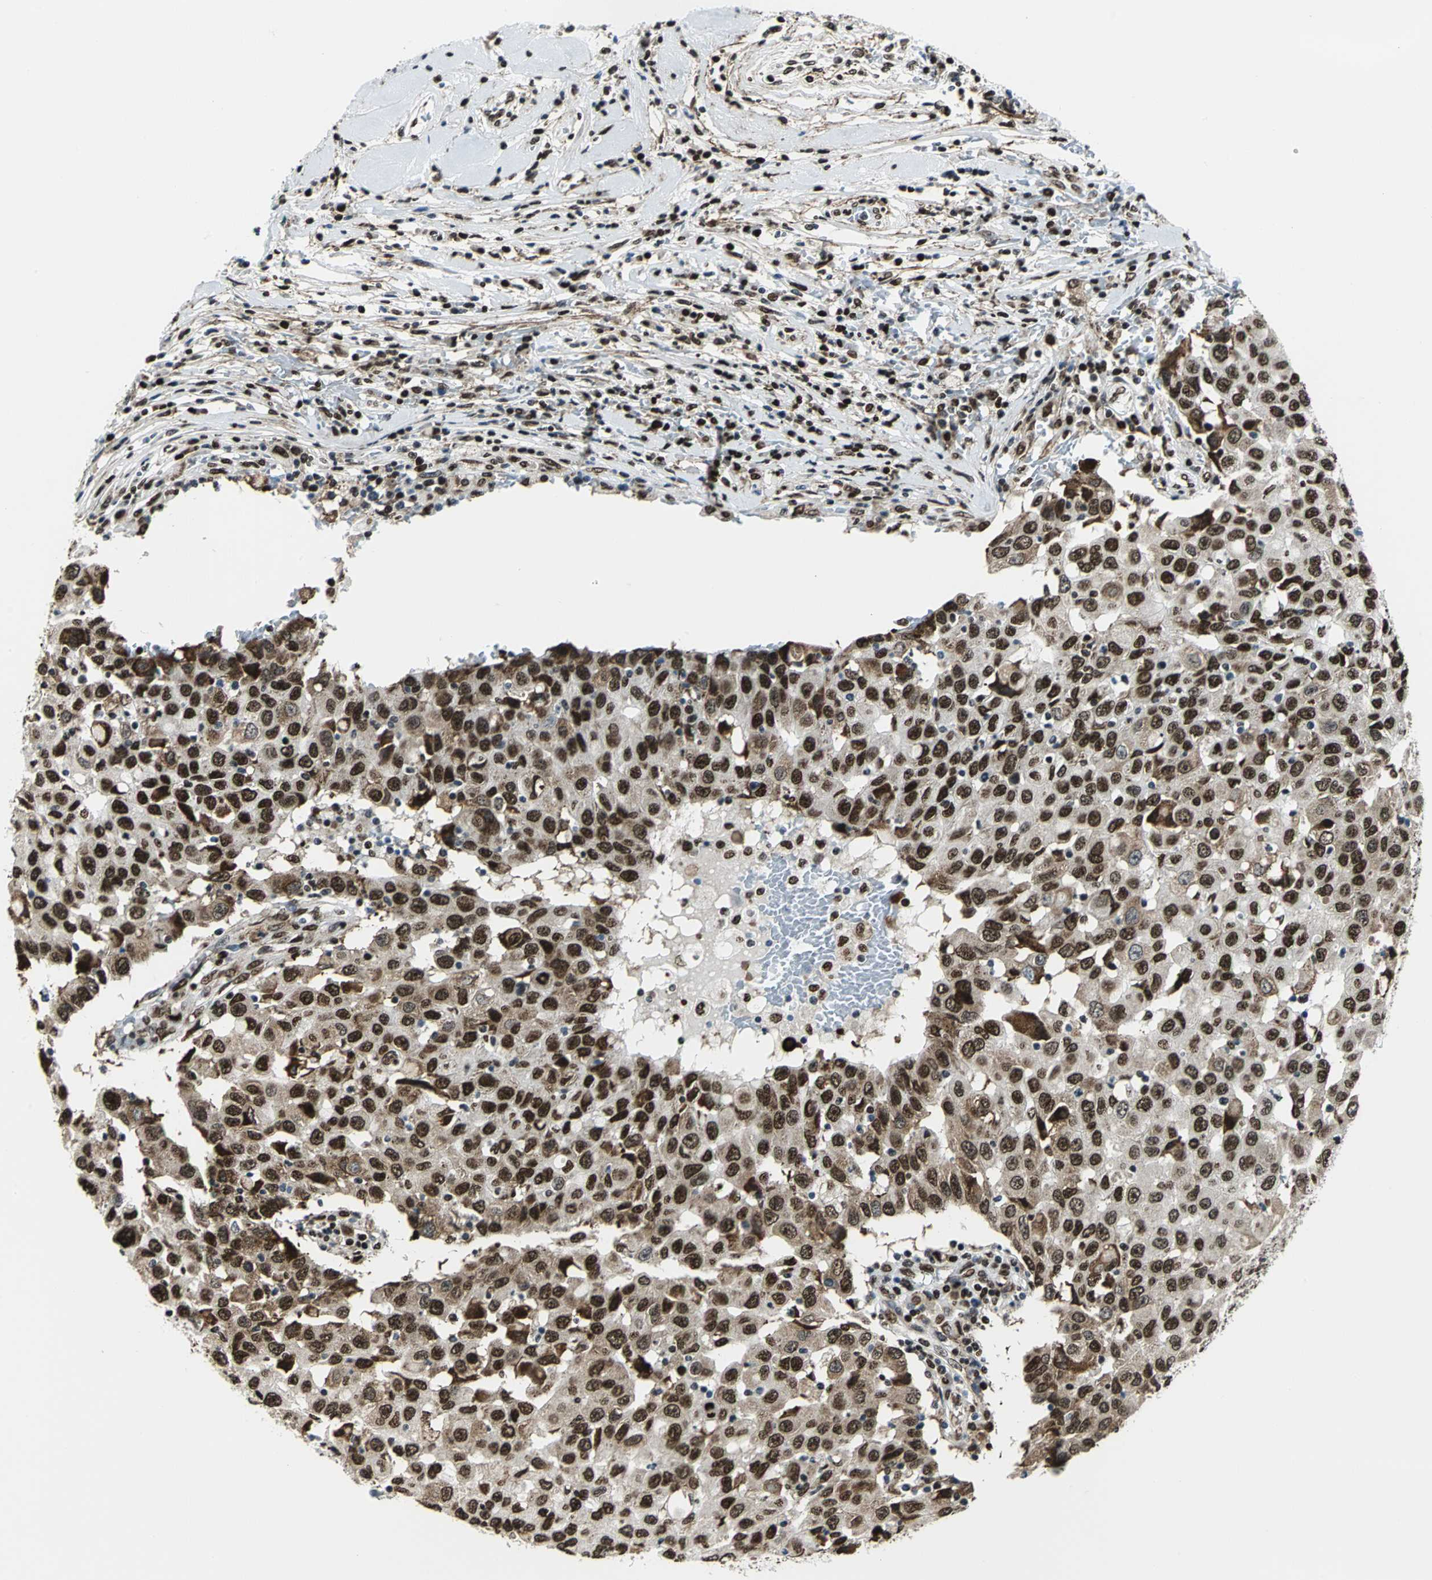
{"staining": {"intensity": "strong", "quantity": ">75%", "location": "cytoplasmic/membranous,nuclear"}, "tissue": "breast cancer", "cell_type": "Tumor cells", "image_type": "cancer", "snomed": [{"axis": "morphology", "description": "Duct carcinoma"}, {"axis": "topography", "description": "Breast"}], "caption": "DAB immunohistochemical staining of human breast infiltrating ductal carcinoma reveals strong cytoplasmic/membranous and nuclear protein staining in about >75% of tumor cells. The protein of interest is shown in brown color, while the nuclei are stained blue.", "gene": "APEX1", "patient": {"sex": "female", "age": 27}}